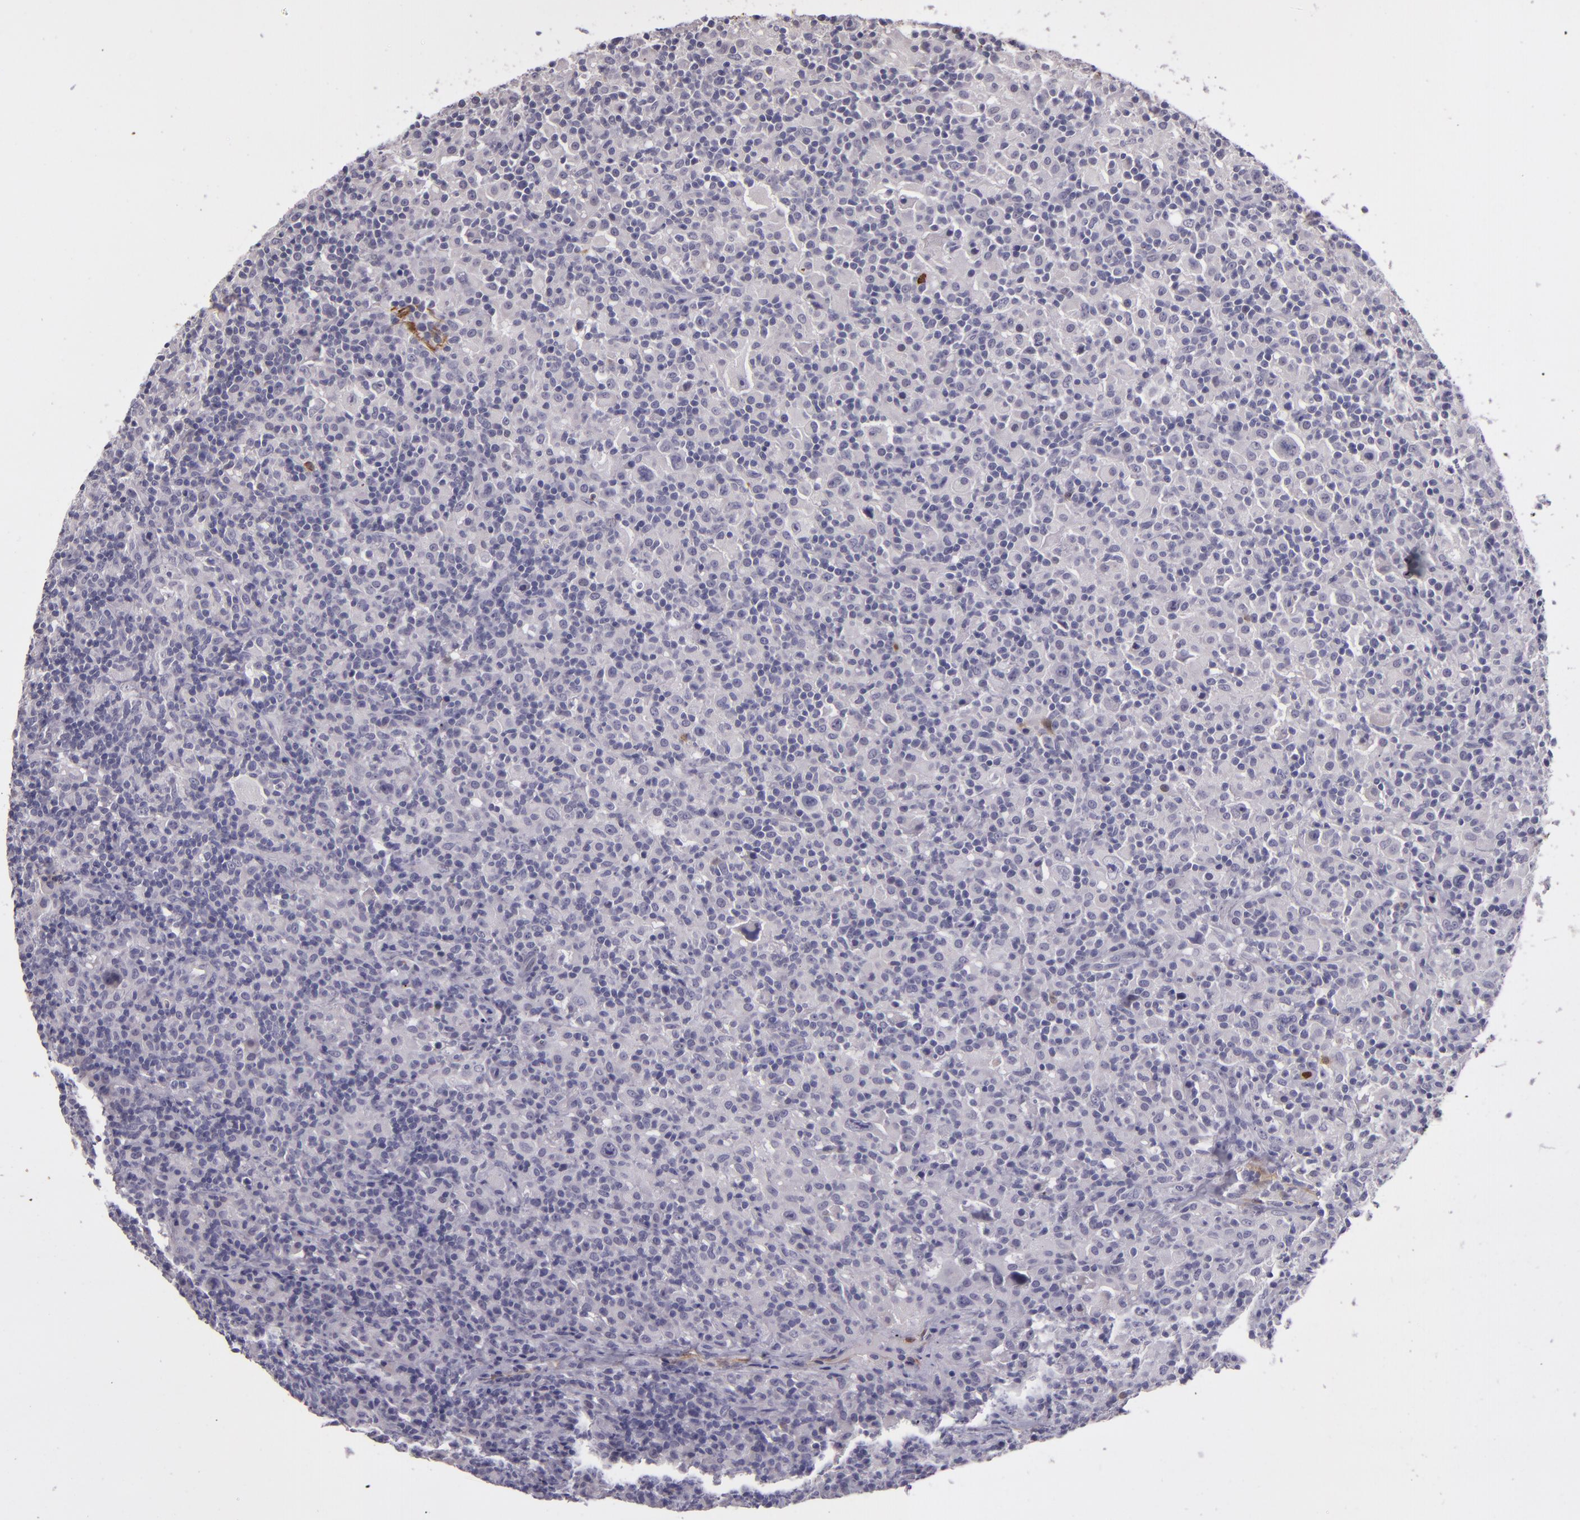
{"staining": {"intensity": "negative", "quantity": "none", "location": "none"}, "tissue": "lymphoma", "cell_type": "Tumor cells", "image_type": "cancer", "snomed": [{"axis": "morphology", "description": "Hodgkin's disease, NOS"}, {"axis": "topography", "description": "Lymph node"}], "caption": "Hodgkin's disease stained for a protein using immunohistochemistry (IHC) reveals no positivity tumor cells.", "gene": "SNCB", "patient": {"sex": "male", "age": 46}}